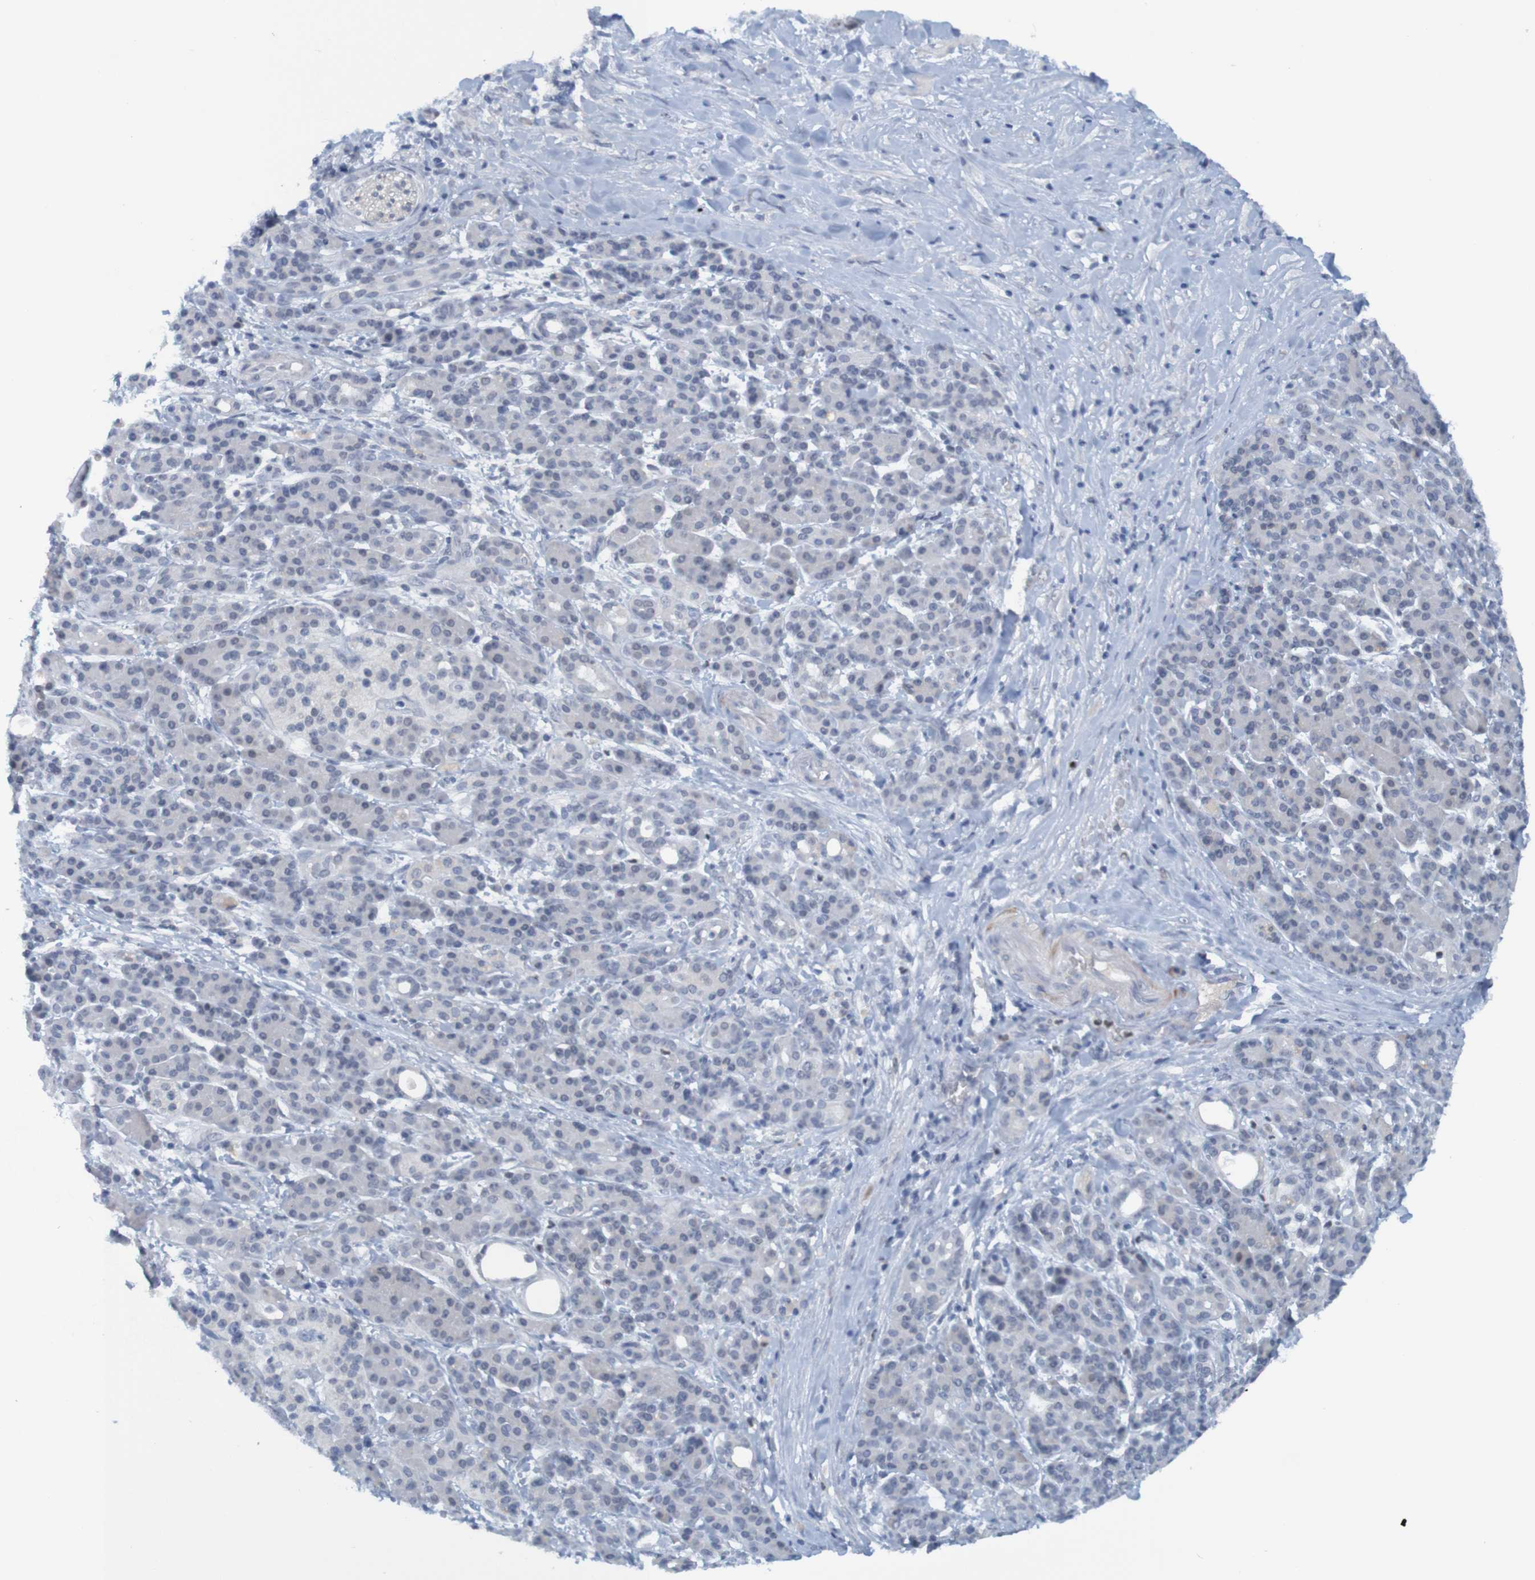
{"staining": {"intensity": "negative", "quantity": "none", "location": "none"}, "tissue": "pancreatic cancer", "cell_type": "Tumor cells", "image_type": "cancer", "snomed": [{"axis": "morphology", "description": "Adenocarcinoma, NOS"}, {"axis": "topography", "description": "Pancreas"}], "caption": "Immunohistochemistry photomicrograph of neoplastic tissue: human pancreatic adenocarcinoma stained with DAB exhibits no significant protein positivity in tumor cells.", "gene": "USP36", "patient": {"sex": "female", "age": 77}}